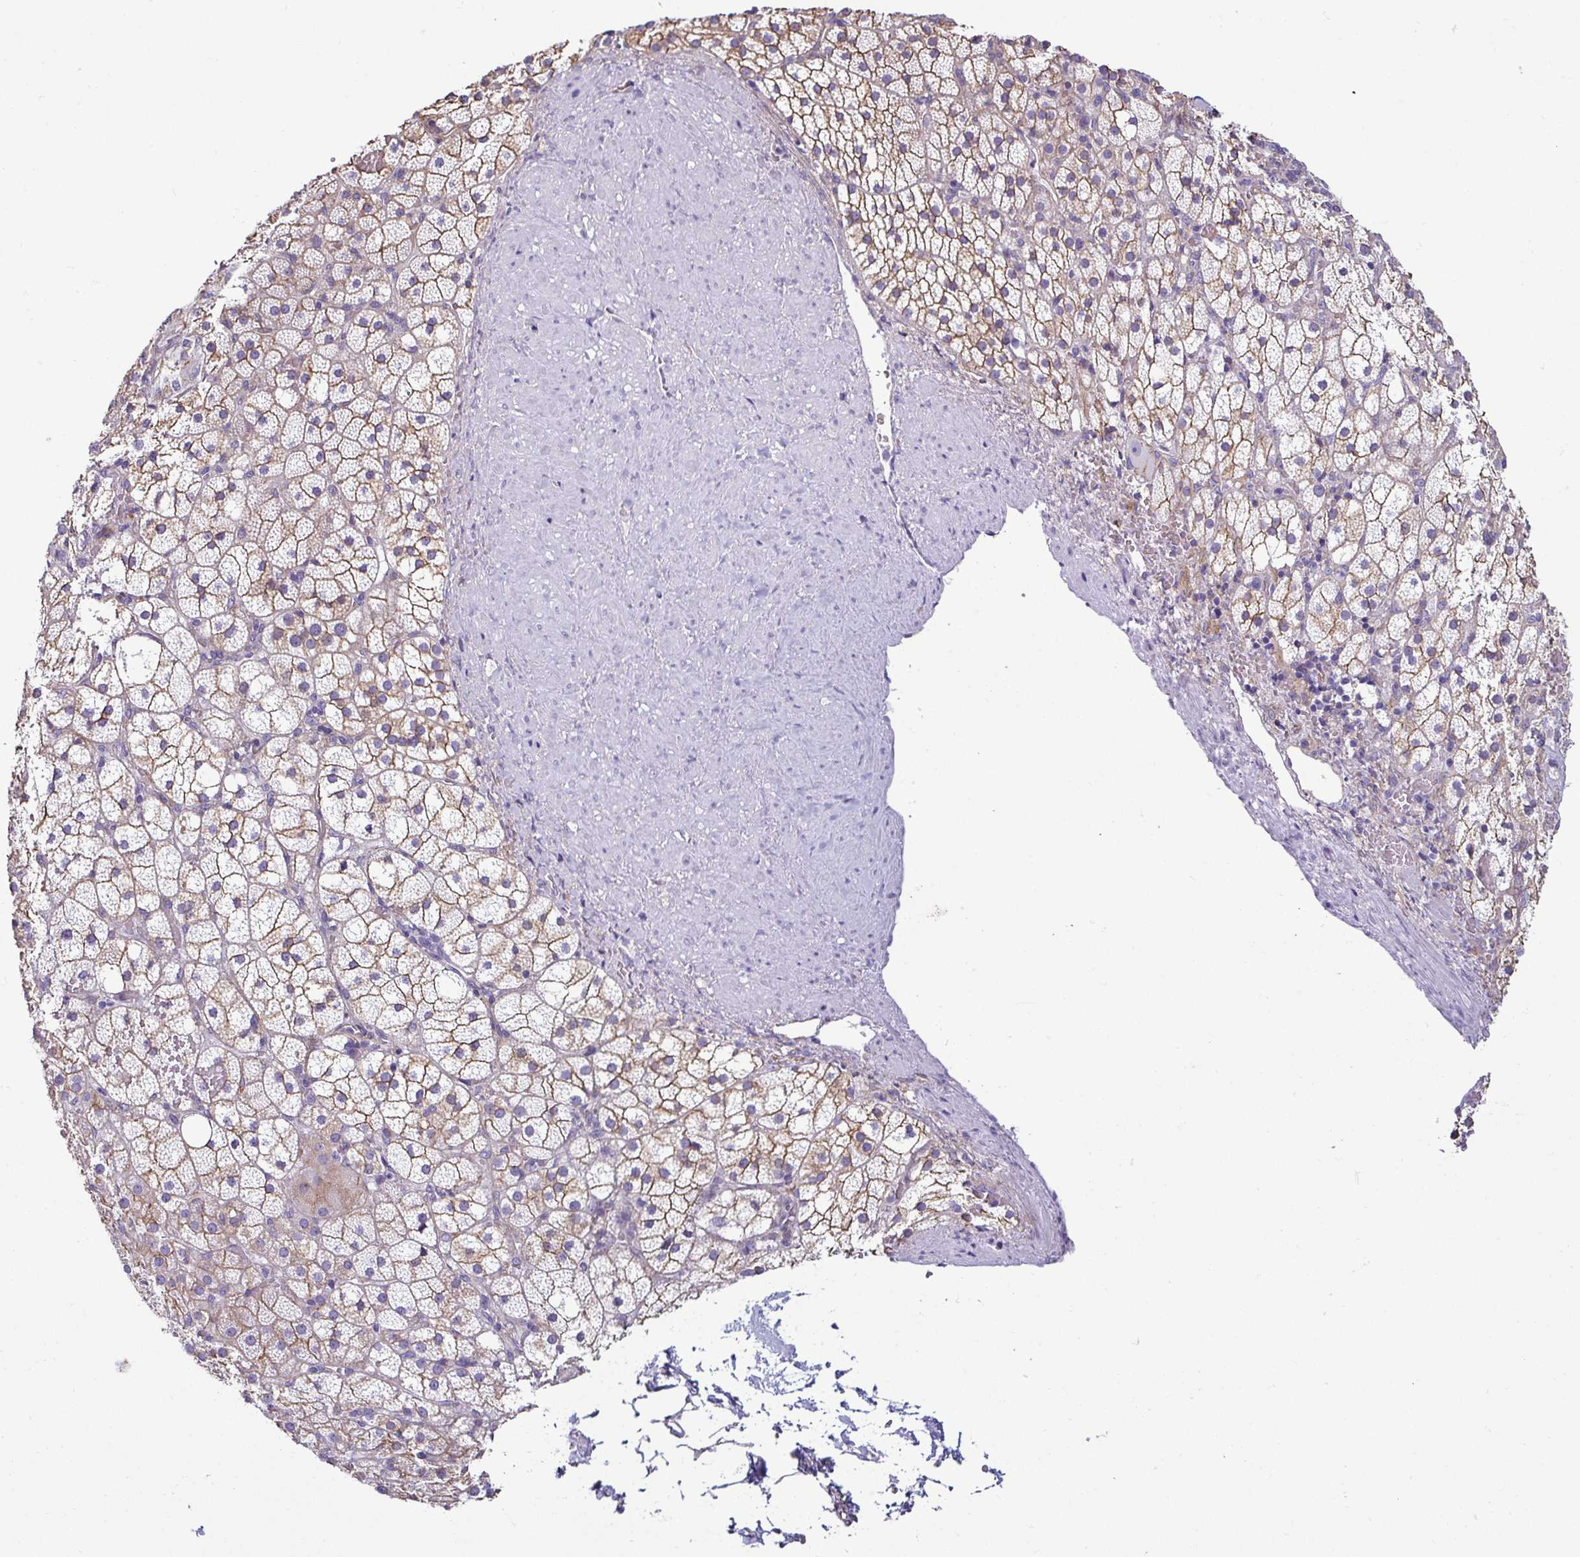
{"staining": {"intensity": "weak", "quantity": "25%-75%", "location": "cytoplasmic/membranous"}, "tissue": "adrenal gland", "cell_type": "Glandular cells", "image_type": "normal", "snomed": [{"axis": "morphology", "description": "Normal tissue, NOS"}, {"axis": "topography", "description": "Adrenal gland"}], "caption": "The image exhibits staining of normal adrenal gland, revealing weak cytoplasmic/membranous protein expression (brown color) within glandular cells.", "gene": "CASP14", "patient": {"sex": "male", "age": 53}}